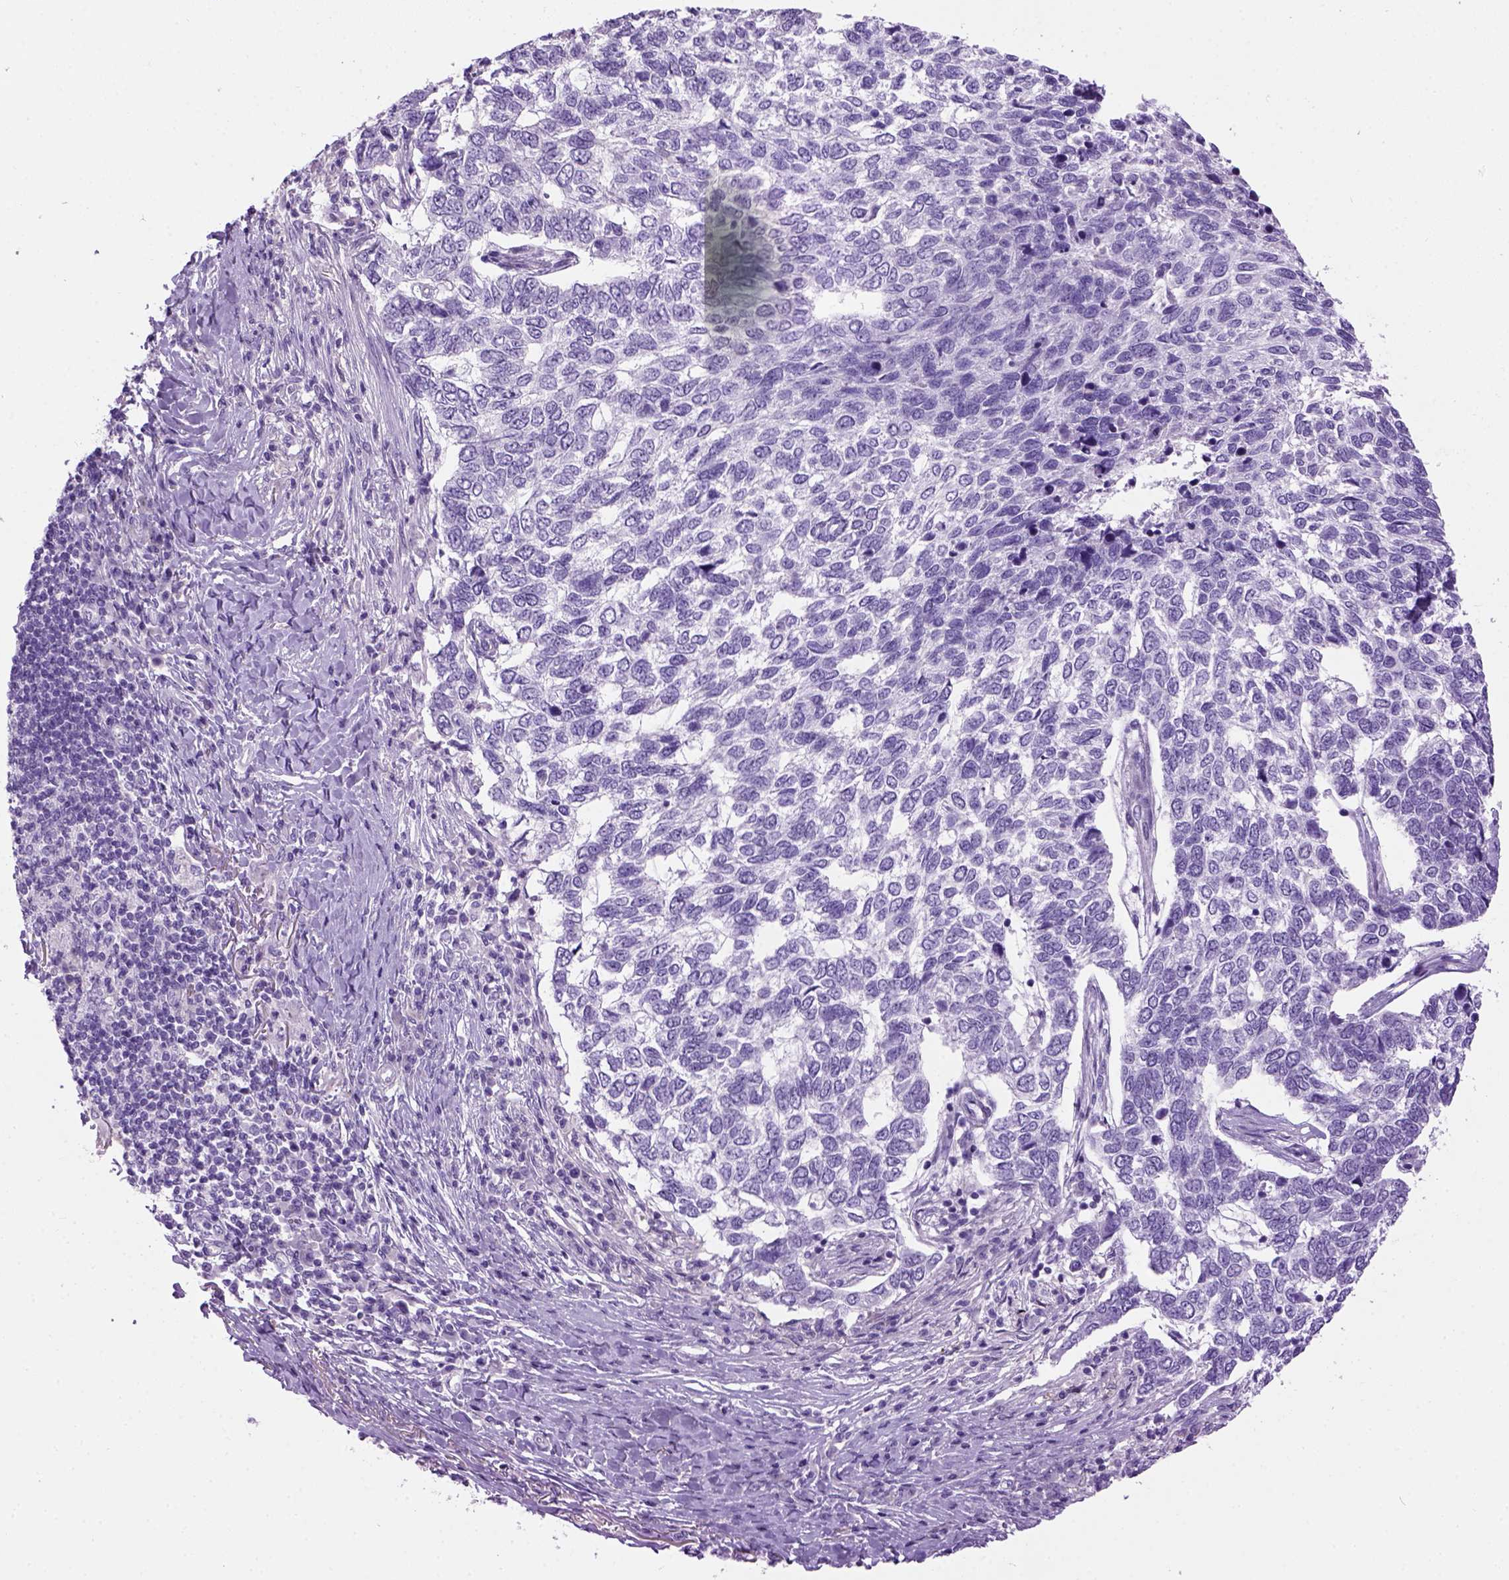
{"staining": {"intensity": "negative", "quantity": "none", "location": "none"}, "tissue": "skin cancer", "cell_type": "Tumor cells", "image_type": "cancer", "snomed": [{"axis": "morphology", "description": "Basal cell carcinoma"}, {"axis": "topography", "description": "Skin"}], "caption": "Immunohistochemical staining of human basal cell carcinoma (skin) exhibits no significant staining in tumor cells. The staining was performed using DAB (3,3'-diaminobenzidine) to visualize the protein expression in brown, while the nuclei were stained in blue with hematoxylin (Magnification: 20x).", "gene": "GABRB2", "patient": {"sex": "female", "age": 65}}